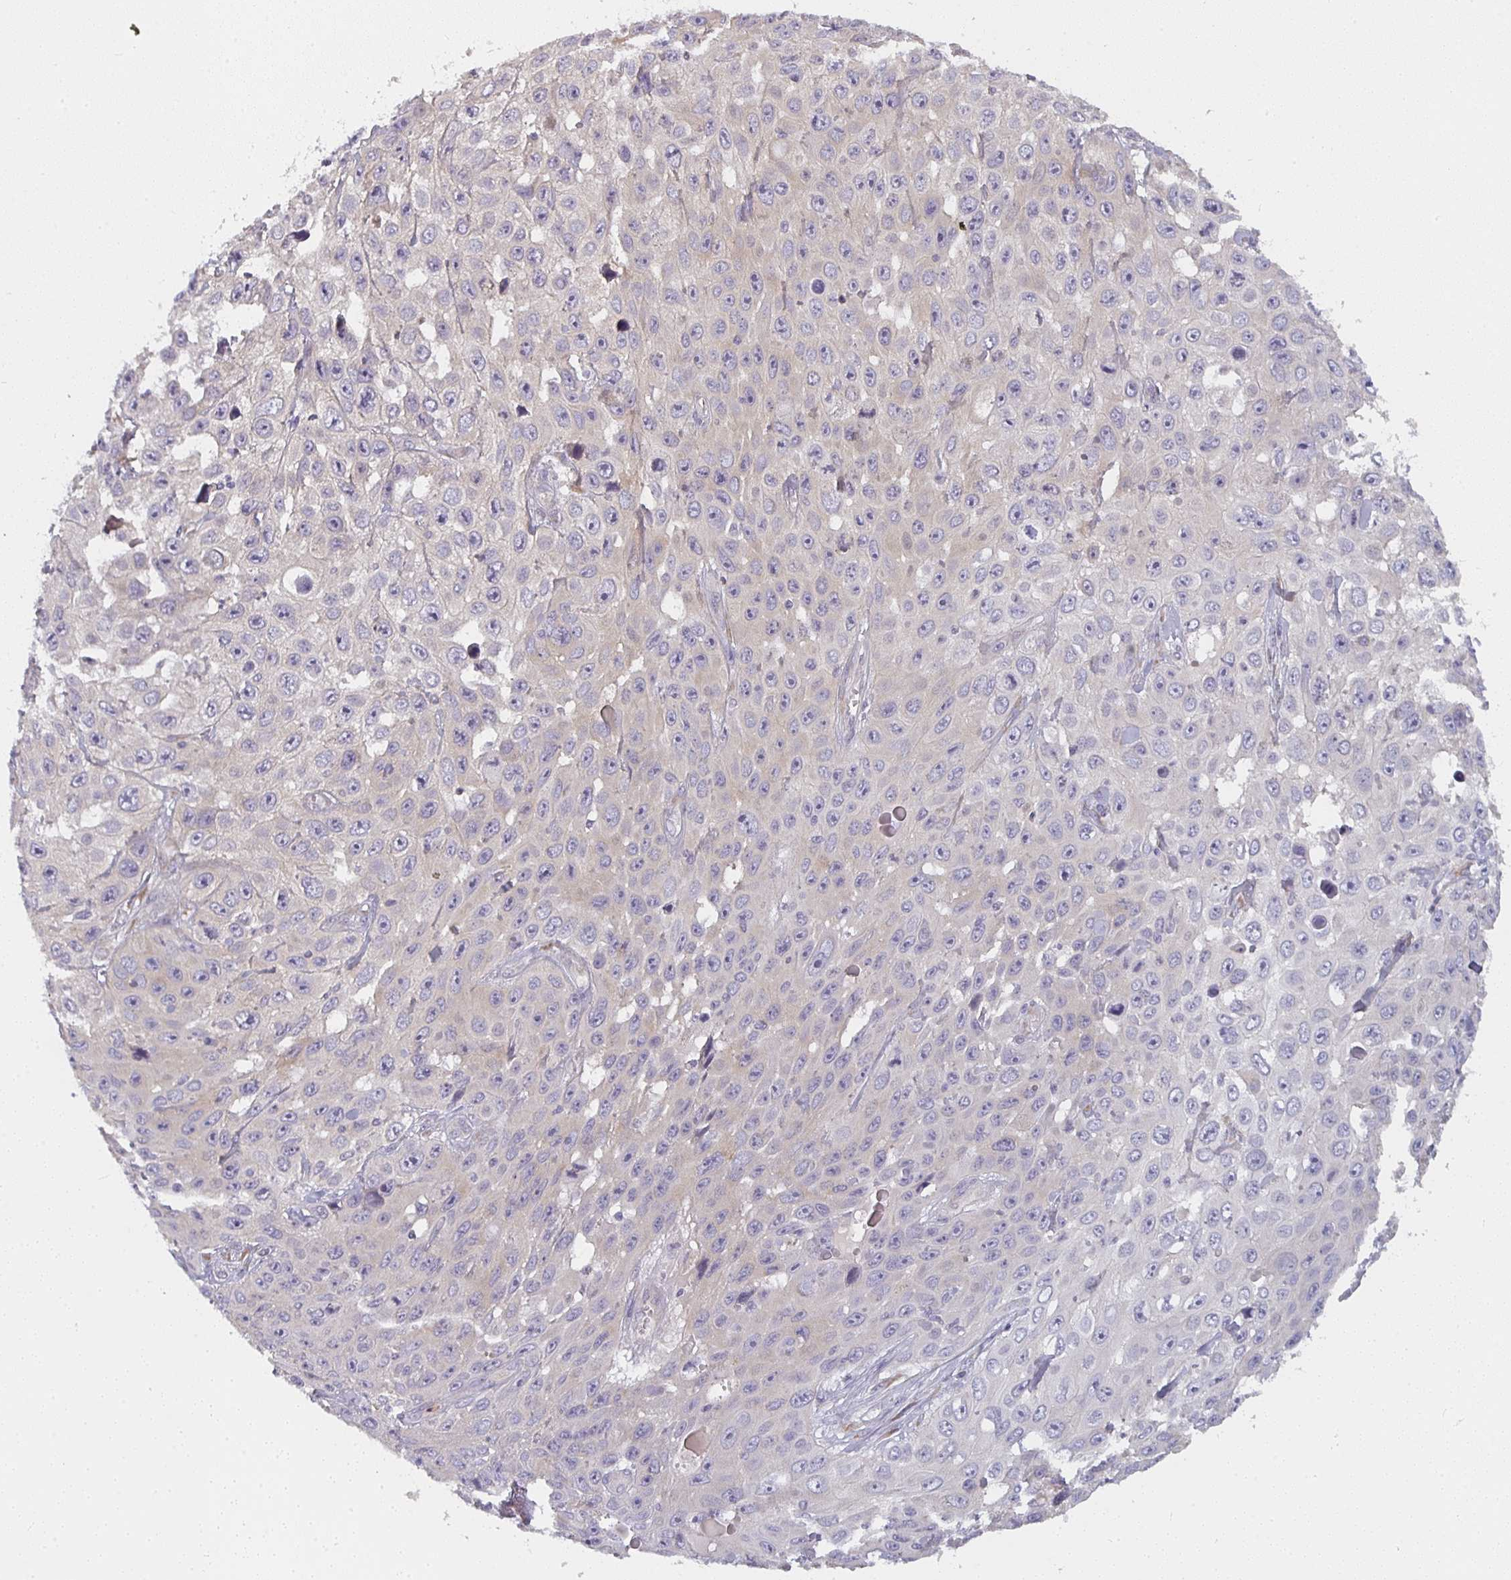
{"staining": {"intensity": "negative", "quantity": "none", "location": "none"}, "tissue": "skin cancer", "cell_type": "Tumor cells", "image_type": "cancer", "snomed": [{"axis": "morphology", "description": "Squamous cell carcinoma, NOS"}, {"axis": "topography", "description": "Skin"}], "caption": "Squamous cell carcinoma (skin) was stained to show a protein in brown. There is no significant positivity in tumor cells.", "gene": "CTHRC1", "patient": {"sex": "male", "age": 82}}